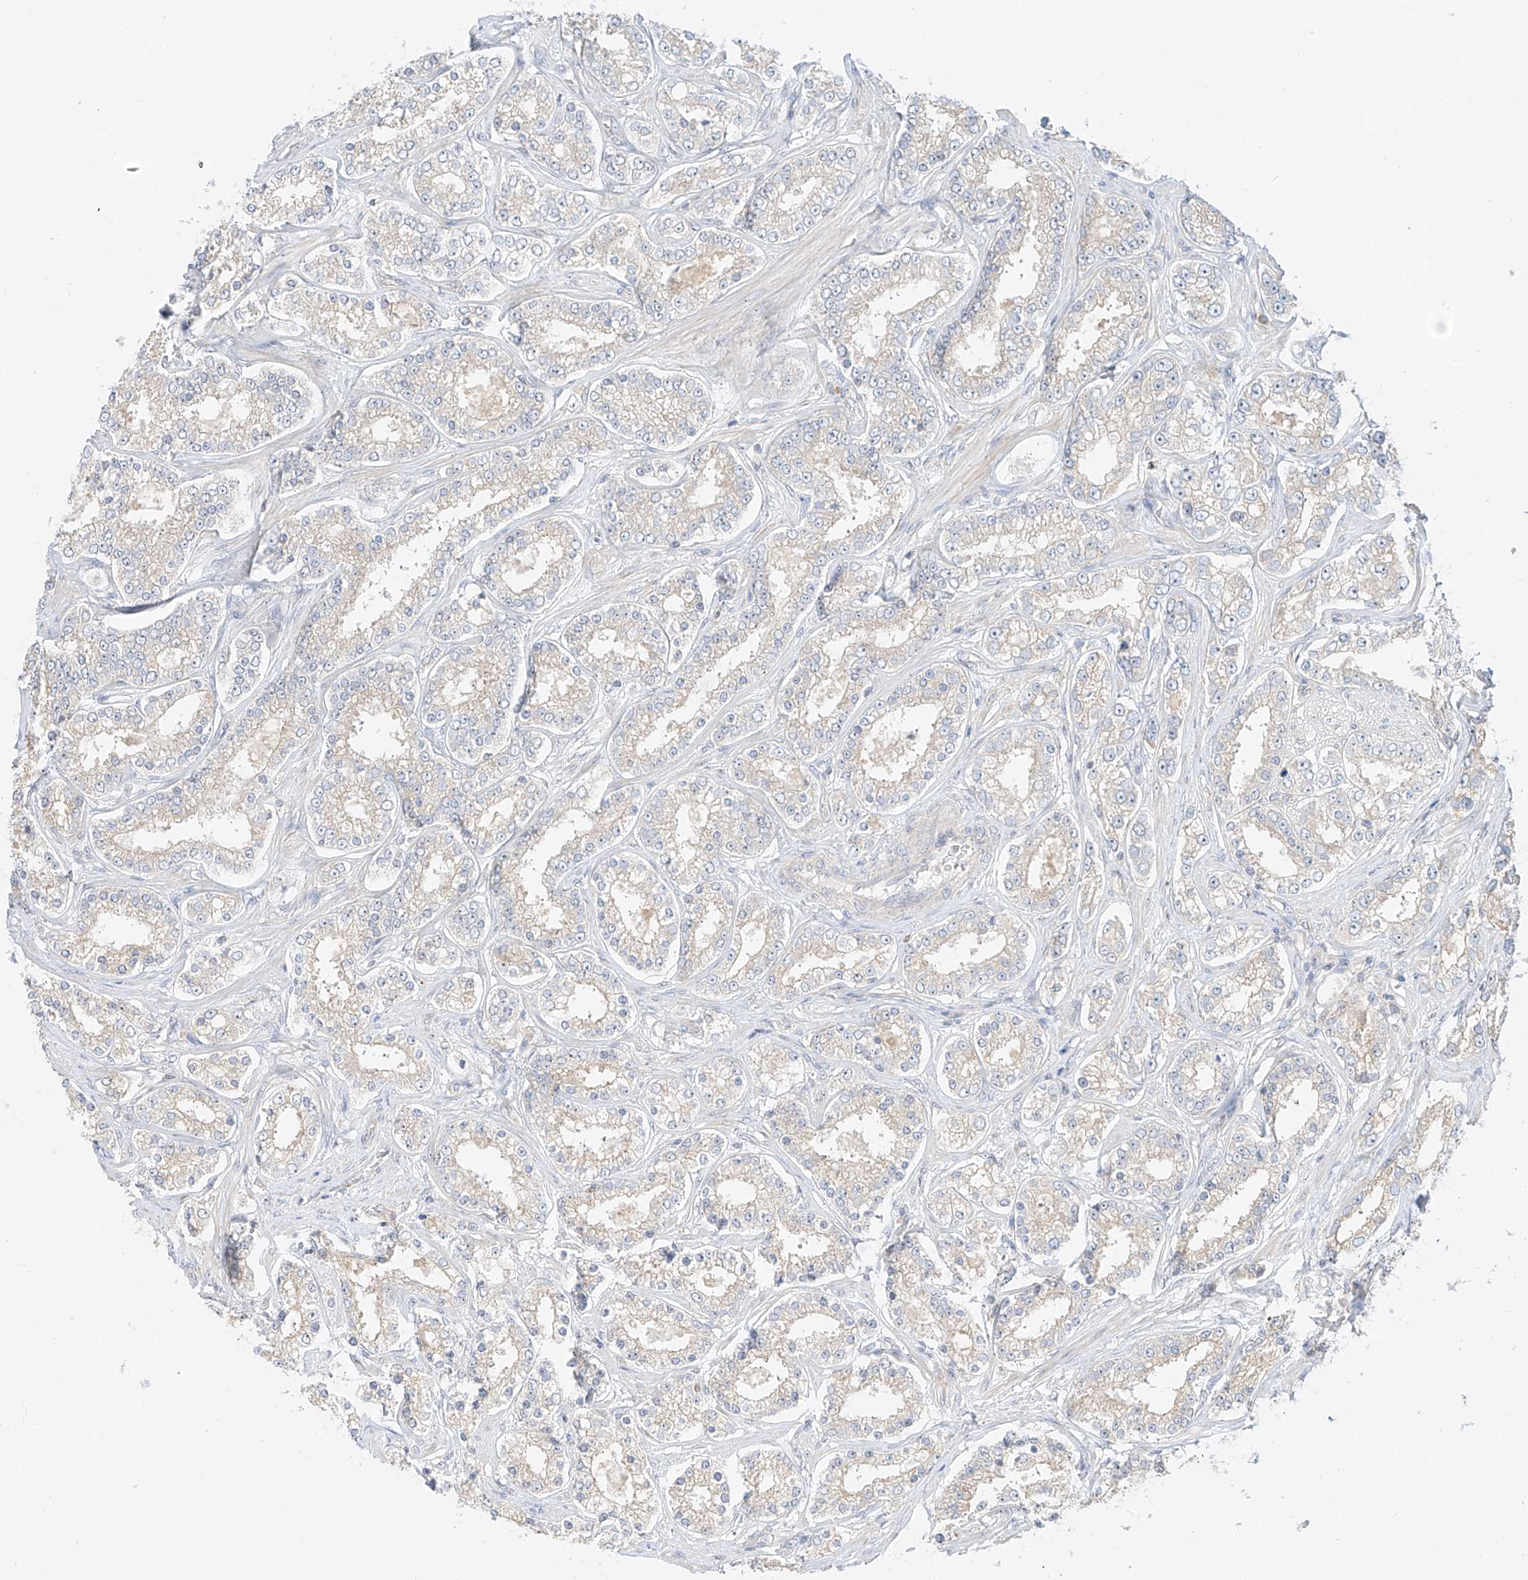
{"staining": {"intensity": "negative", "quantity": "none", "location": "none"}, "tissue": "prostate cancer", "cell_type": "Tumor cells", "image_type": "cancer", "snomed": [{"axis": "morphology", "description": "Normal tissue, NOS"}, {"axis": "morphology", "description": "Adenocarcinoma, High grade"}, {"axis": "topography", "description": "Prostate"}], "caption": "High magnification brightfield microscopy of prostate cancer (adenocarcinoma (high-grade)) stained with DAB (3,3'-diaminobenzidine) (brown) and counterstained with hematoxylin (blue): tumor cells show no significant expression. The staining was performed using DAB to visualize the protein expression in brown, while the nuclei were stained in blue with hematoxylin (Magnification: 20x).", "gene": "SYTL3", "patient": {"sex": "male", "age": 83}}